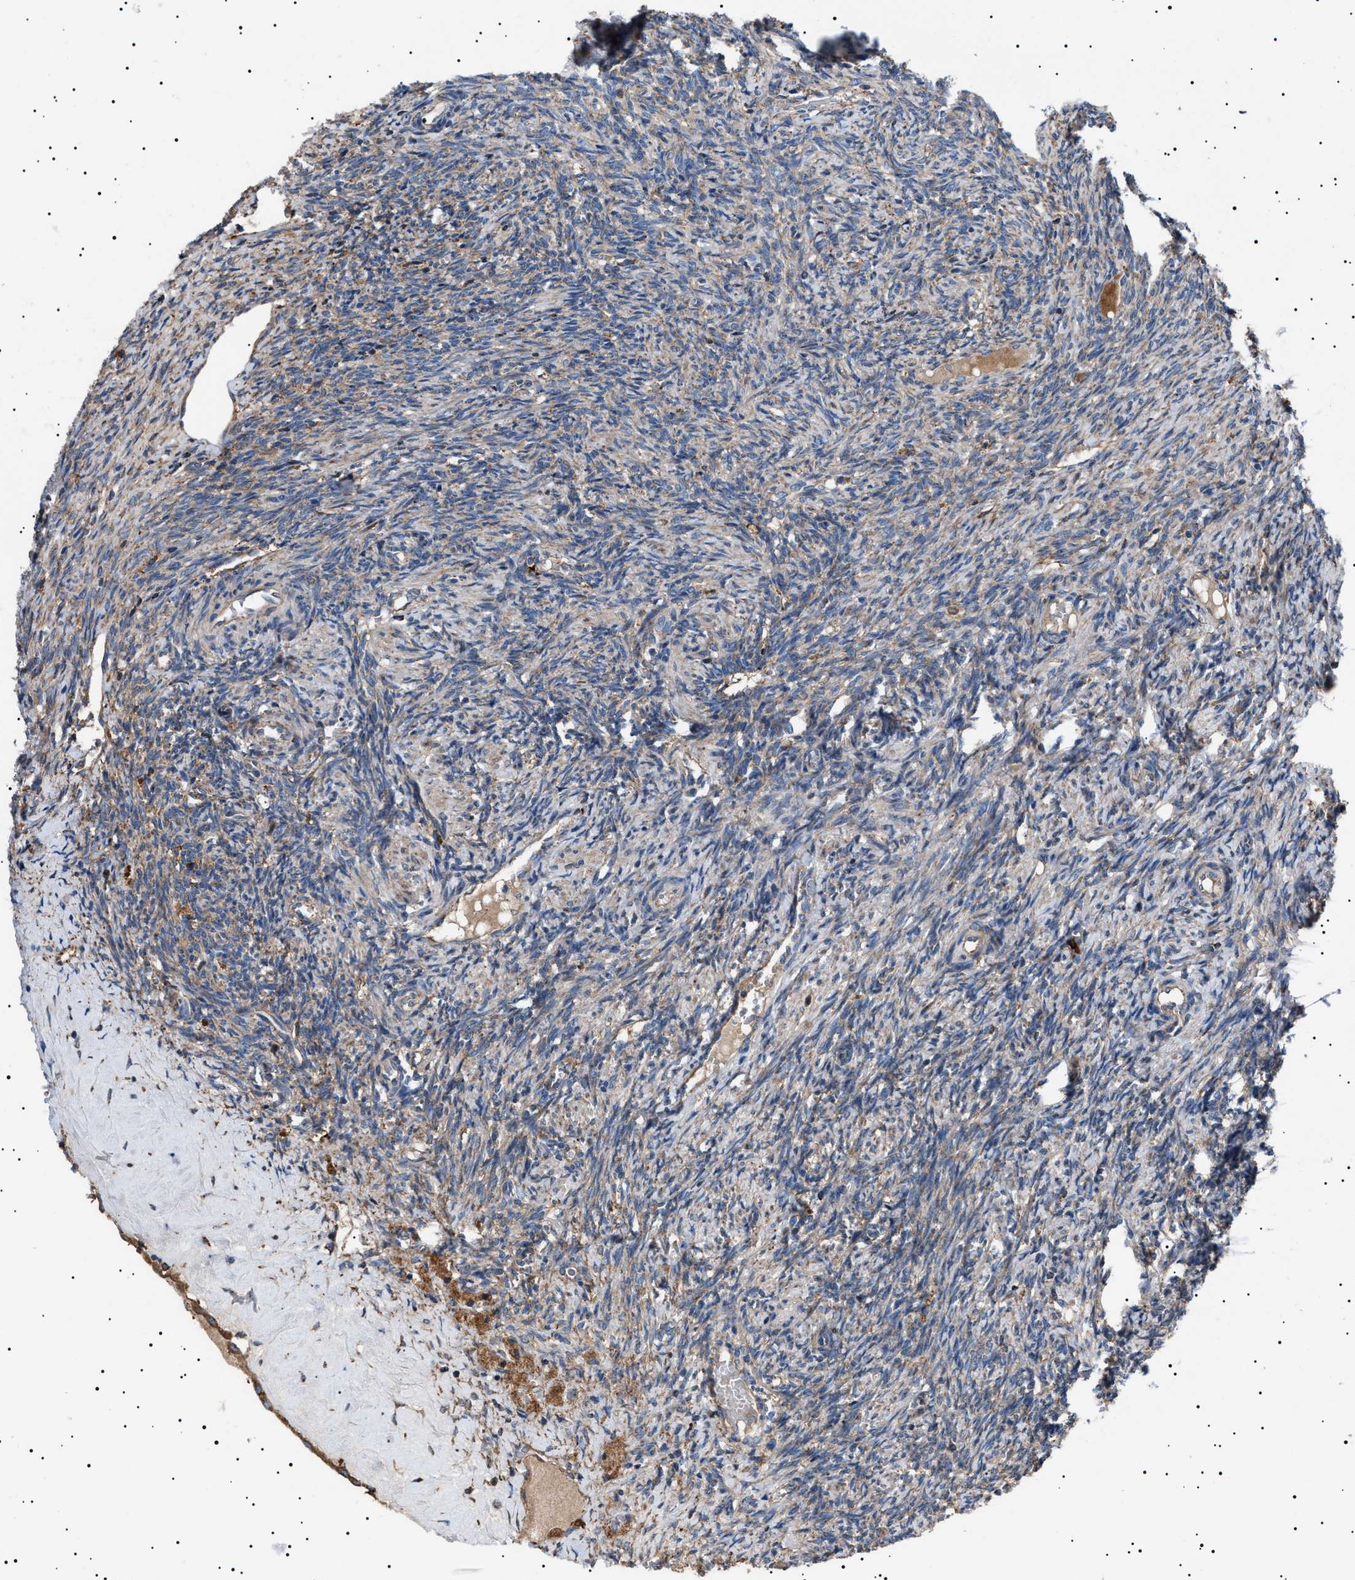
{"staining": {"intensity": "moderate", "quantity": "25%-75%", "location": "cytoplasmic/membranous"}, "tissue": "ovary", "cell_type": "Ovarian stroma cells", "image_type": "normal", "snomed": [{"axis": "morphology", "description": "Normal tissue, NOS"}, {"axis": "topography", "description": "Ovary"}], "caption": "A micrograph of human ovary stained for a protein demonstrates moderate cytoplasmic/membranous brown staining in ovarian stroma cells. (DAB (3,3'-diaminobenzidine) IHC, brown staining for protein, blue staining for nuclei).", "gene": "TOP1MT", "patient": {"sex": "female", "age": 41}}